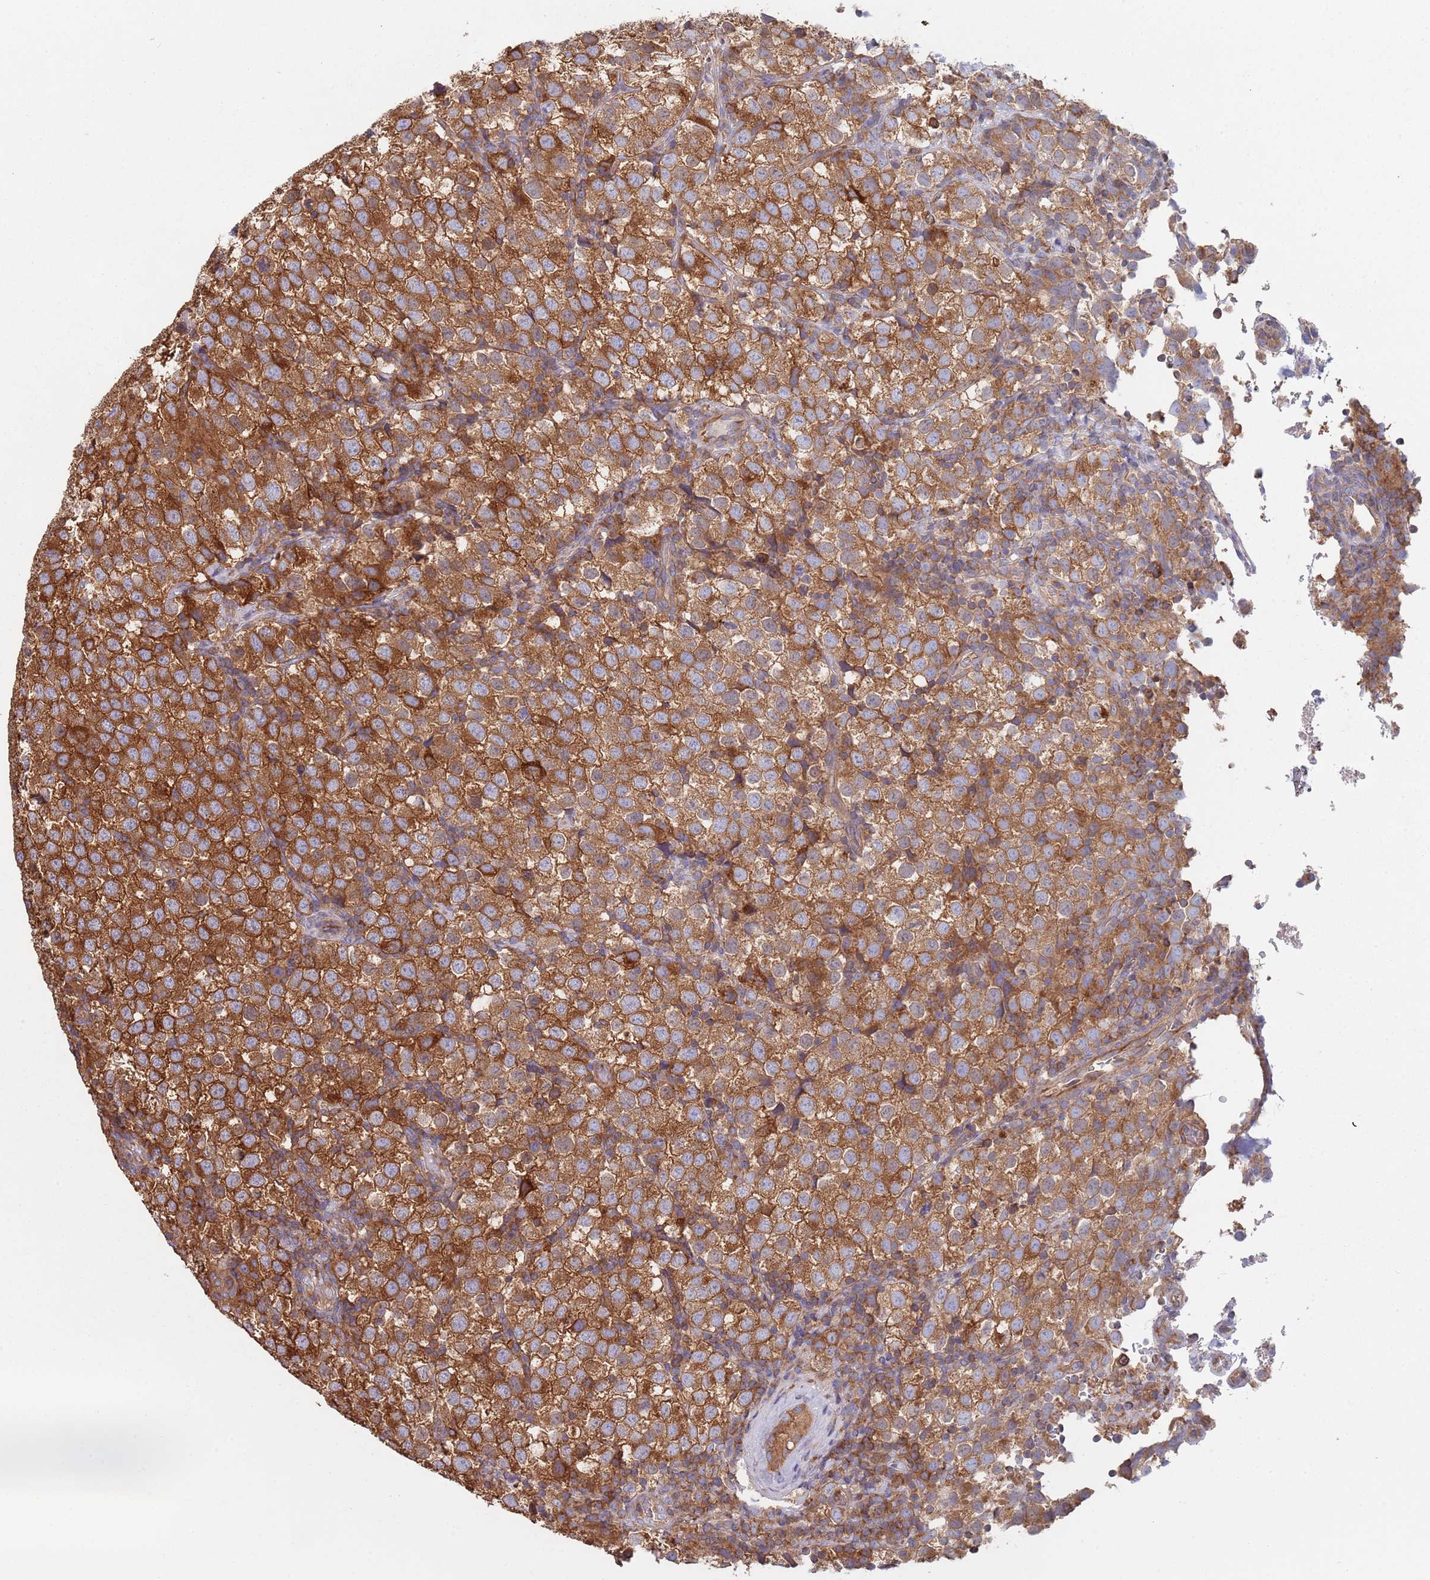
{"staining": {"intensity": "moderate", "quantity": ">75%", "location": "cytoplasmic/membranous"}, "tissue": "testis cancer", "cell_type": "Tumor cells", "image_type": "cancer", "snomed": [{"axis": "morphology", "description": "Seminoma, NOS"}, {"axis": "topography", "description": "Testis"}], "caption": "A brown stain highlights moderate cytoplasmic/membranous positivity of a protein in testis cancer tumor cells.", "gene": "GDI2", "patient": {"sex": "male", "age": 34}}